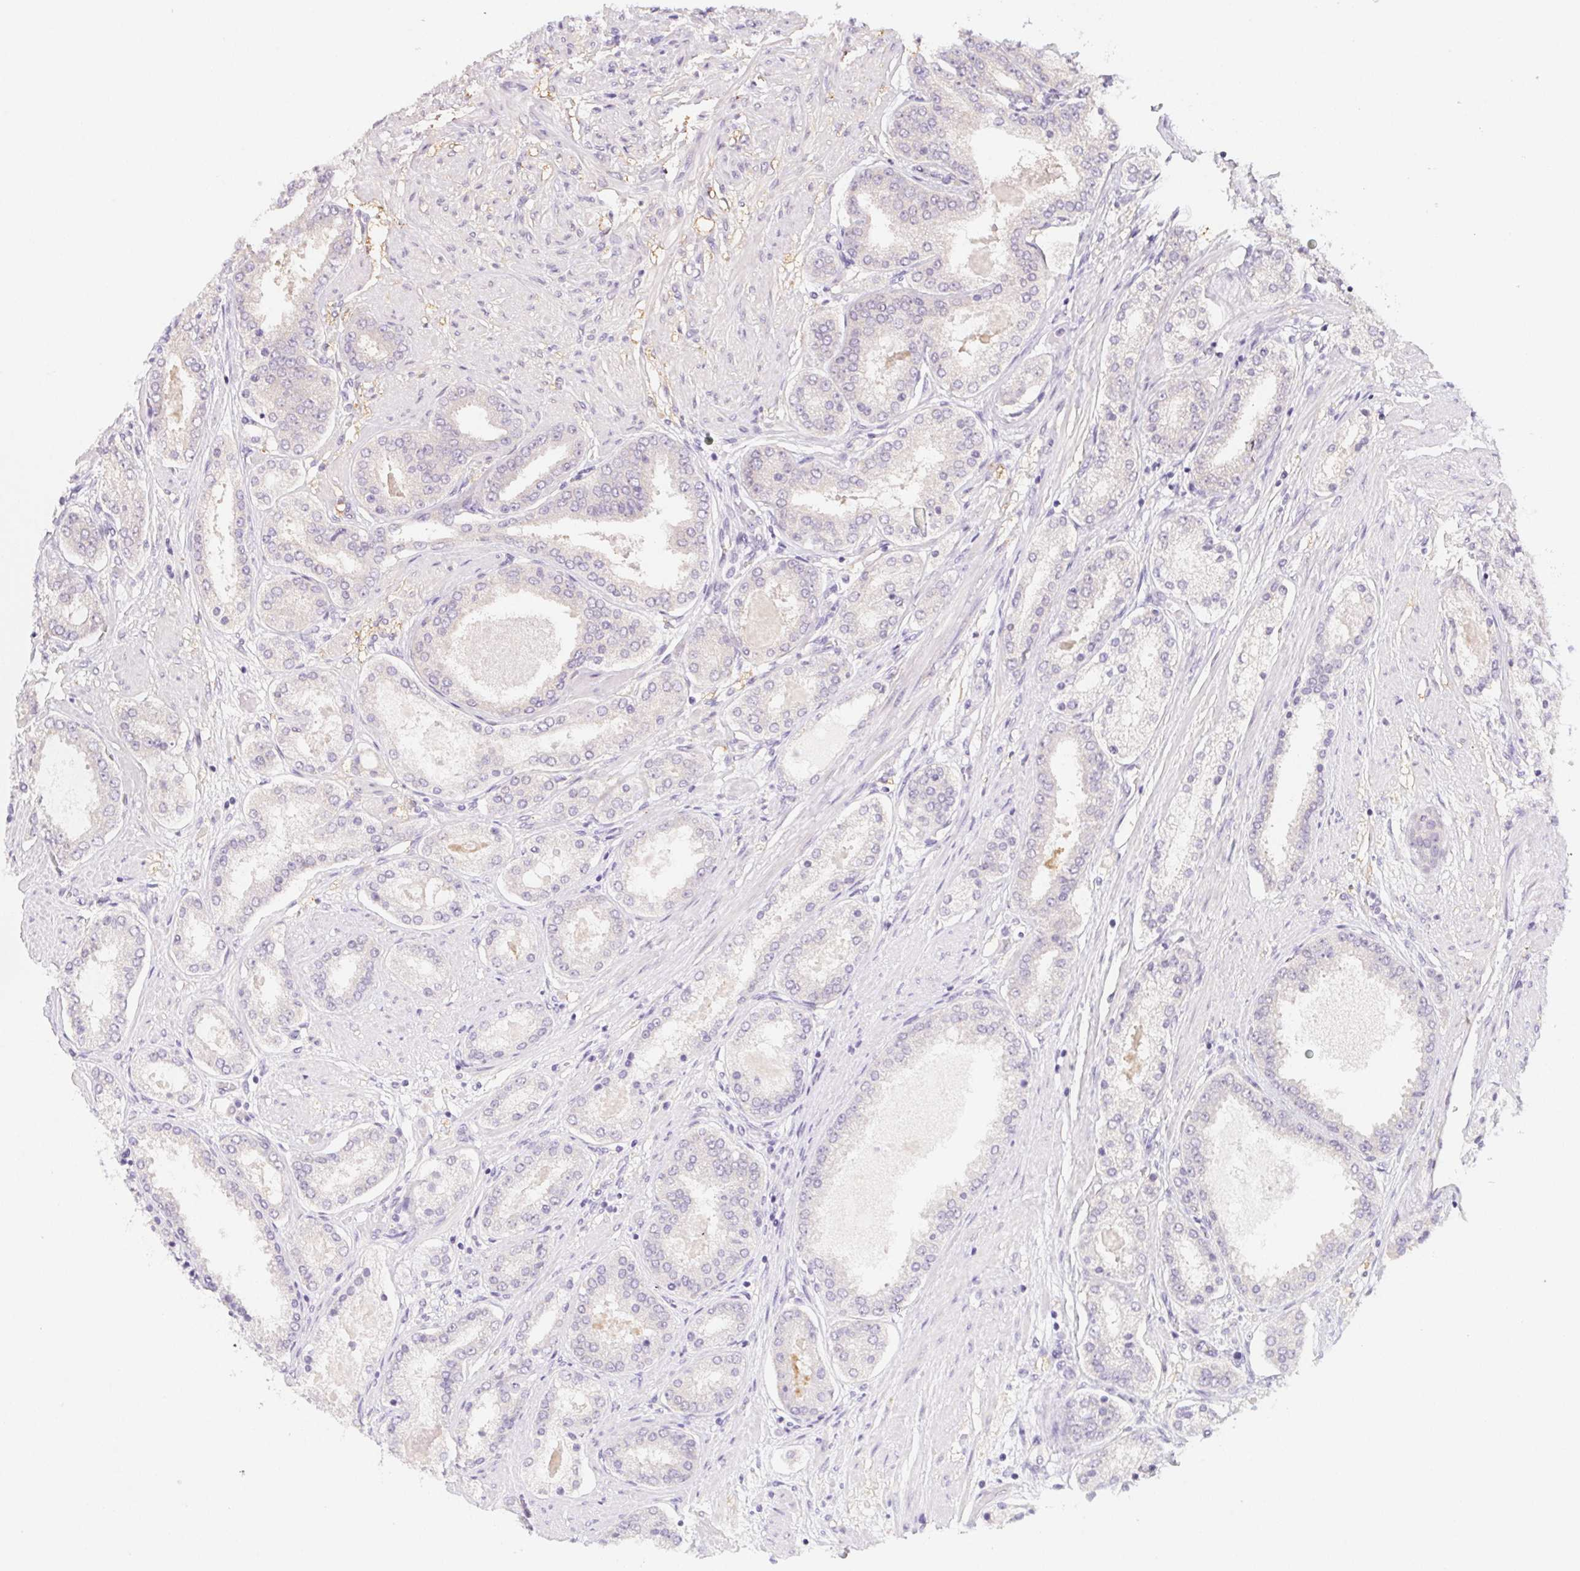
{"staining": {"intensity": "negative", "quantity": "none", "location": "none"}, "tissue": "prostate cancer", "cell_type": "Tumor cells", "image_type": "cancer", "snomed": [{"axis": "morphology", "description": "Adenocarcinoma, High grade"}, {"axis": "topography", "description": "Prostate"}], "caption": "This is an immunohistochemistry image of human prostate cancer (high-grade adenocarcinoma). There is no positivity in tumor cells.", "gene": "ZBBX", "patient": {"sex": "male", "age": 63}}